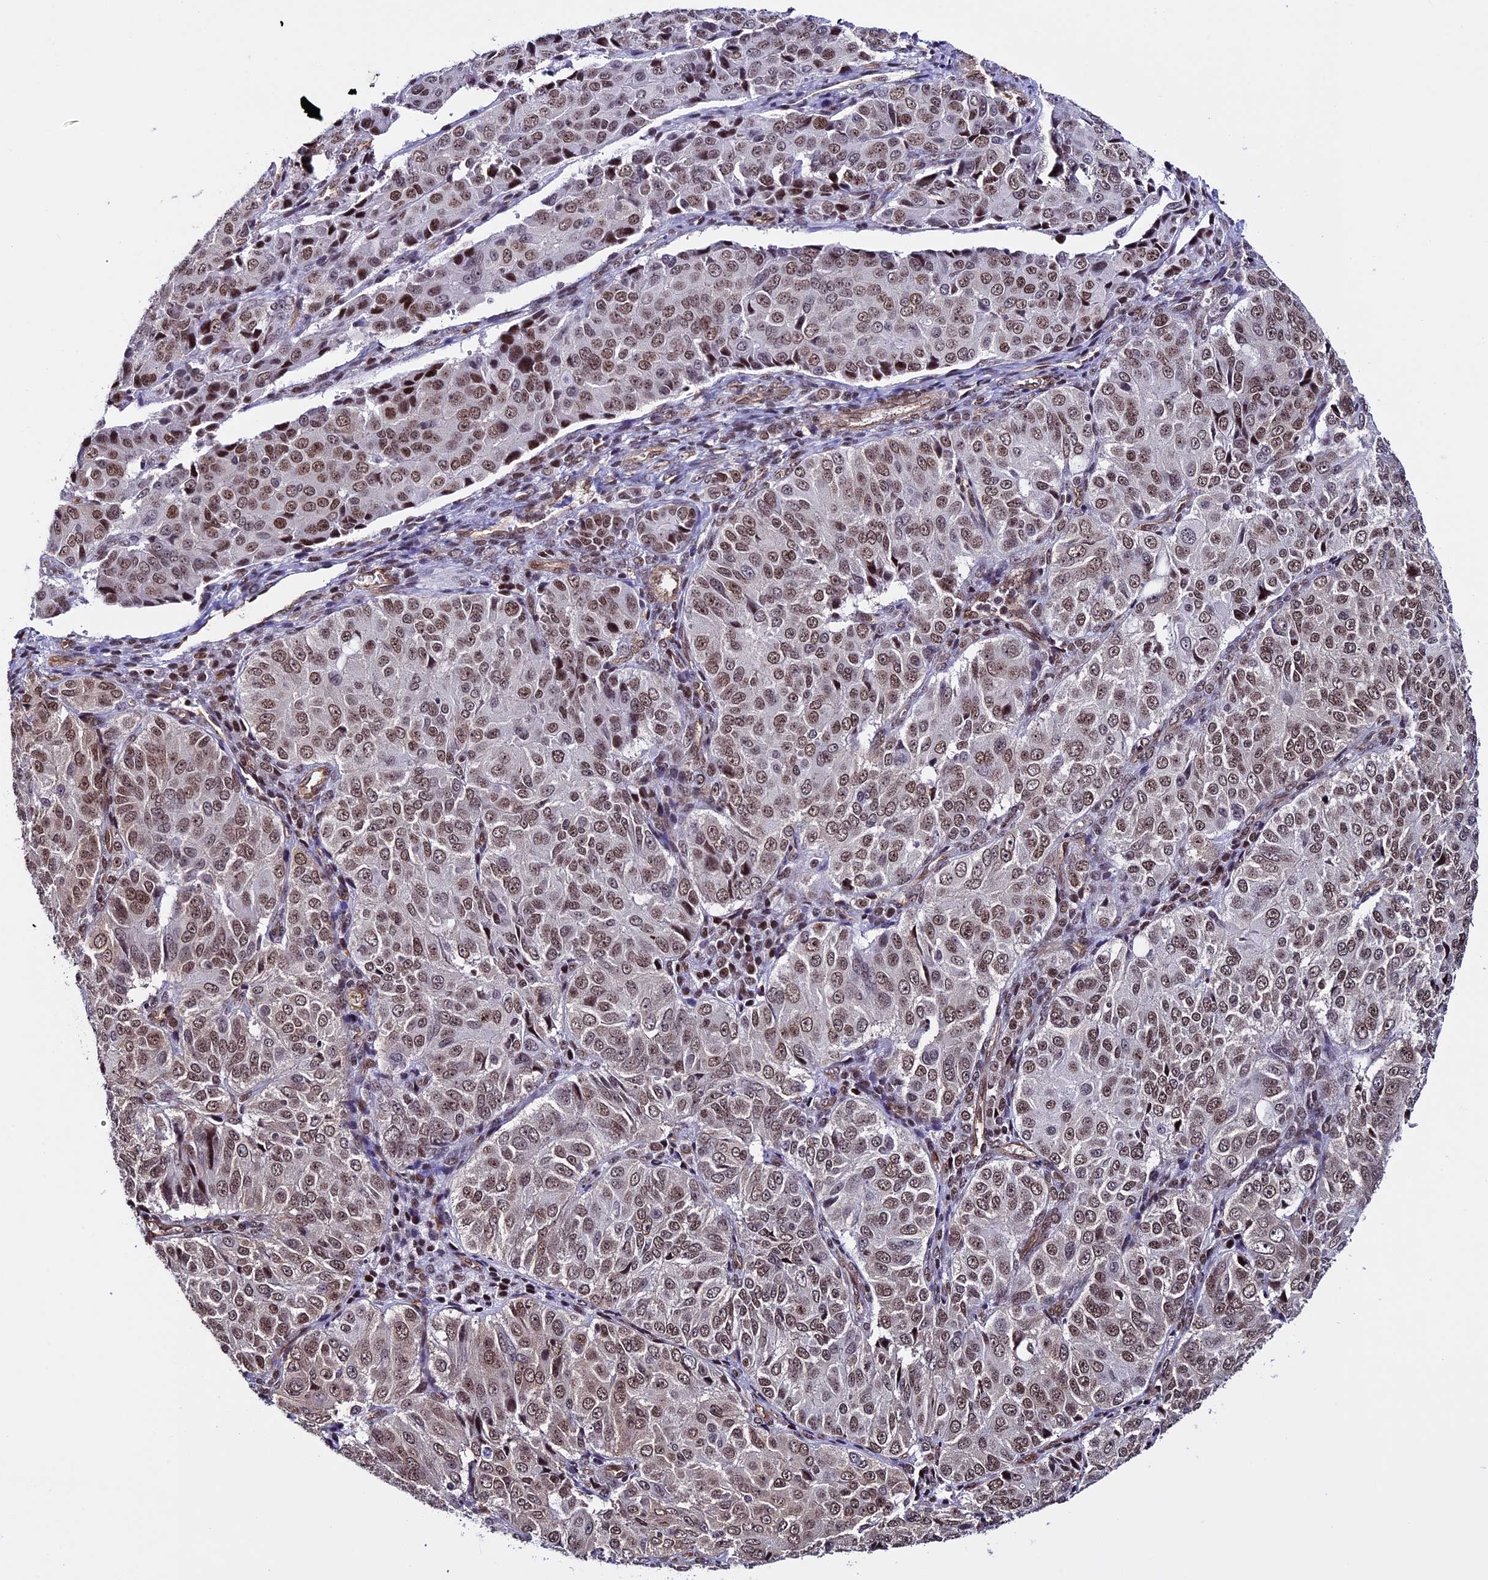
{"staining": {"intensity": "moderate", "quantity": ">75%", "location": "nuclear"}, "tissue": "ovarian cancer", "cell_type": "Tumor cells", "image_type": "cancer", "snomed": [{"axis": "morphology", "description": "Carcinoma, endometroid"}, {"axis": "topography", "description": "Ovary"}], "caption": "Ovarian endometroid carcinoma stained with a protein marker displays moderate staining in tumor cells.", "gene": "MPHOSPH8", "patient": {"sex": "female", "age": 51}}